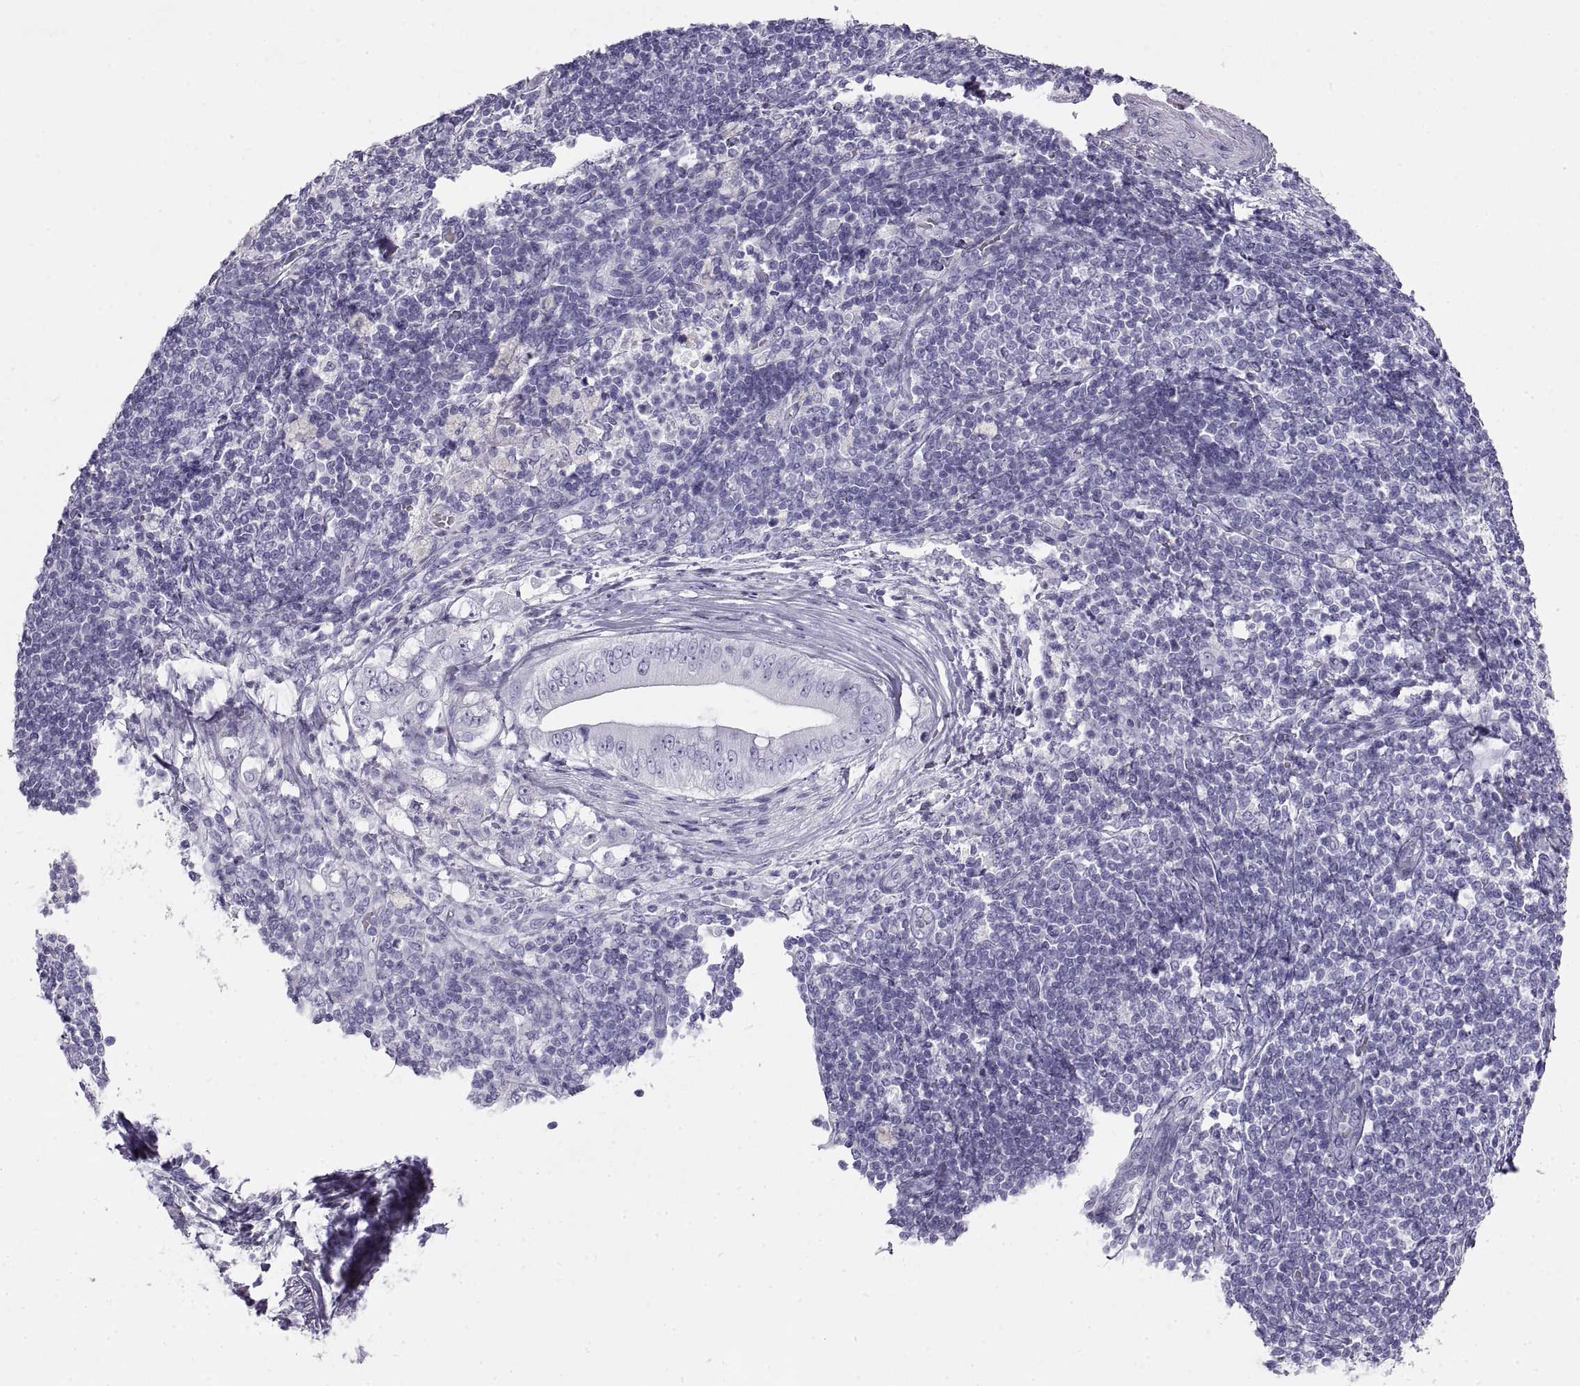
{"staining": {"intensity": "negative", "quantity": "none", "location": "none"}, "tissue": "pancreatic cancer", "cell_type": "Tumor cells", "image_type": "cancer", "snomed": [{"axis": "morphology", "description": "Adenocarcinoma, NOS"}, {"axis": "topography", "description": "Pancreas"}], "caption": "High power microscopy photomicrograph of an immunohistochemistry histopathology image of pancreatic cancer, revealing no significant expression in tumor cells. Brightfield microscopy of immunohistochemistry stained with DAB (brown) and hematoxylin (blue), captured at high magnification.", "gene": "RLBP1", "patient": {"sex": "male", "age": 71}}